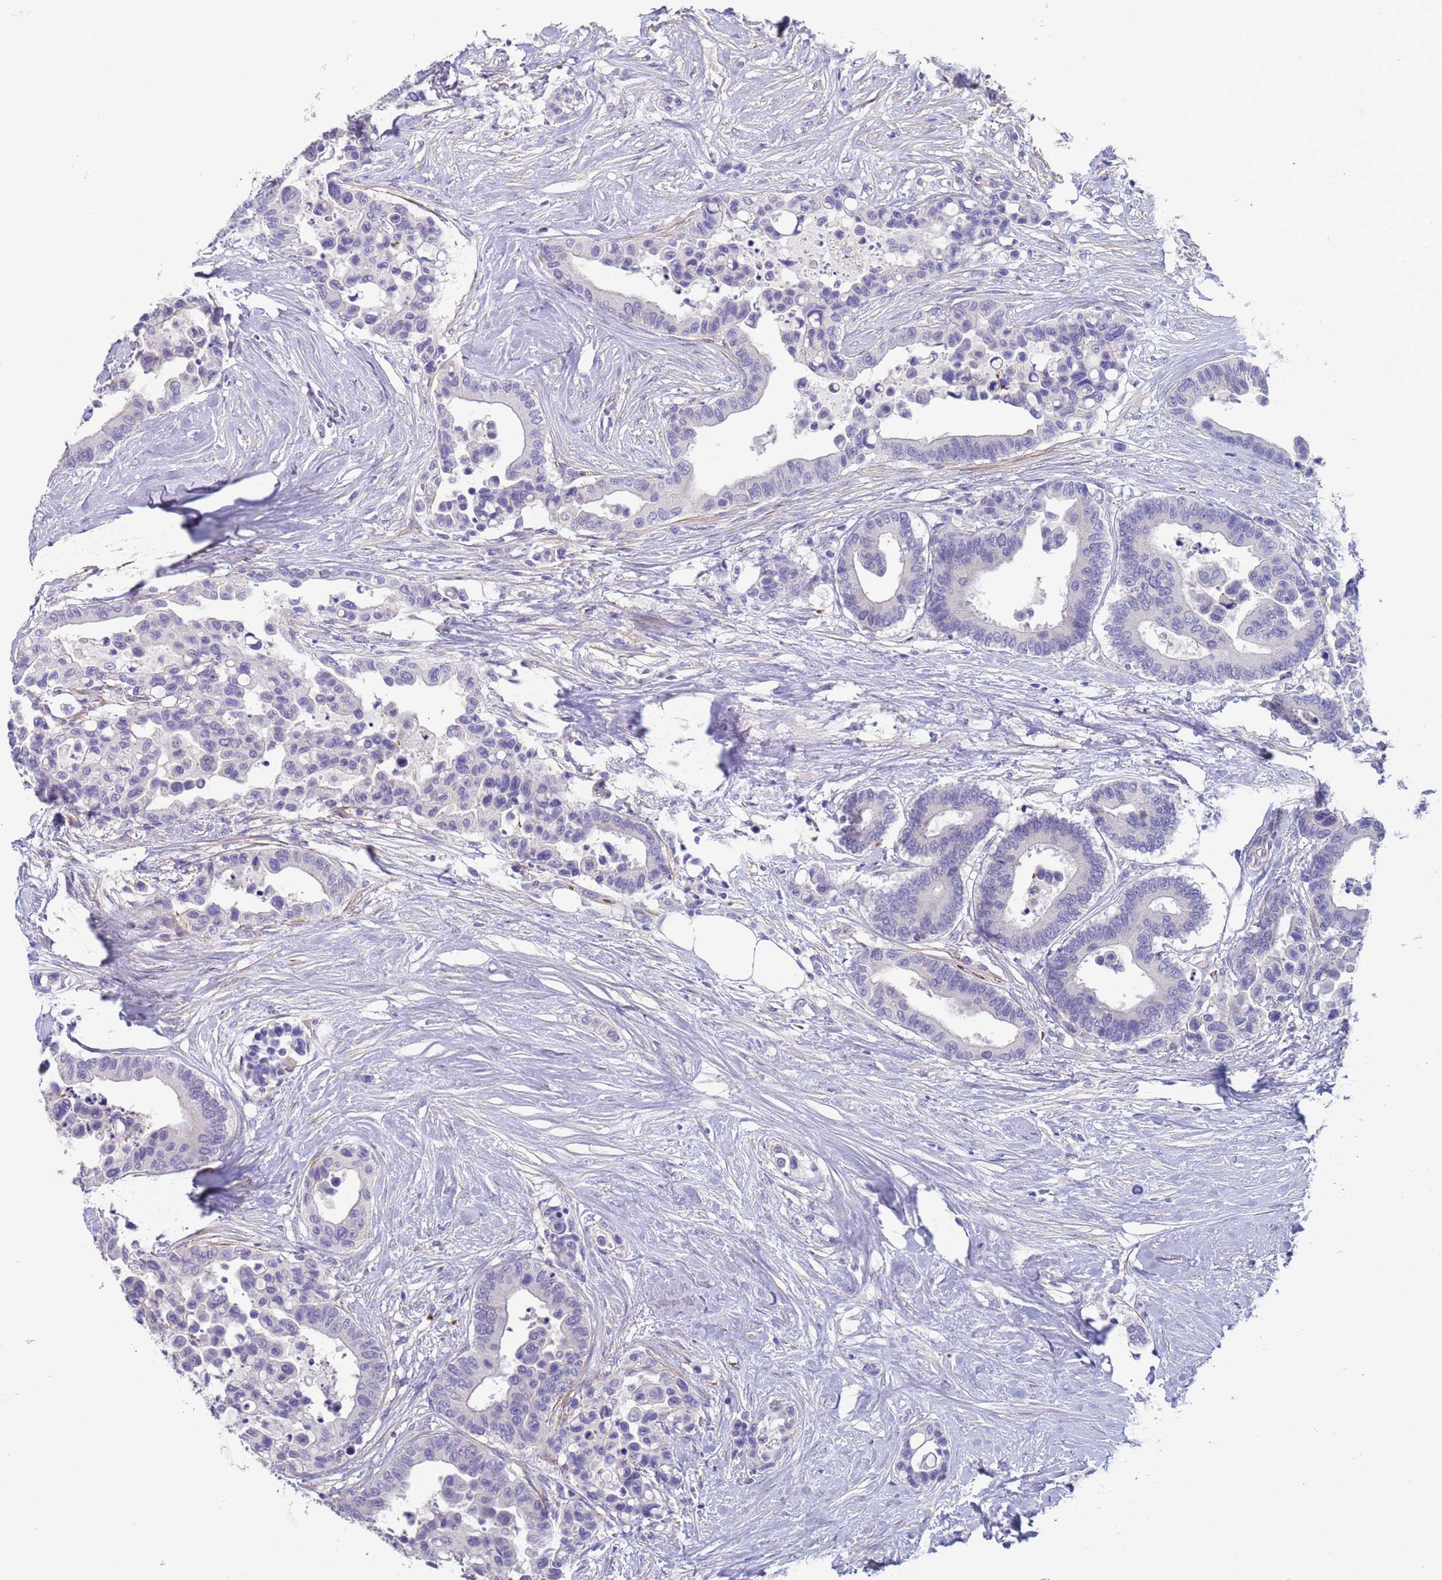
{"staining": {"intensity": "negative", "quantity": "none", "location": "none"}, "tissue": "colorectal cancer", "cell_type": "Tumor cells", "image_type": "cancer", "snomed": [{"axis": "morphology", "description": "Adenocarcinoma, NOS"}, {"axis": "topography", "description": "Colon"}], "caption": "A micrograph of human colorectal cancer is negative for staining in tumor cells.", "gene": "KBTBD3", "patient": {"sex": "male", "age": 82}}